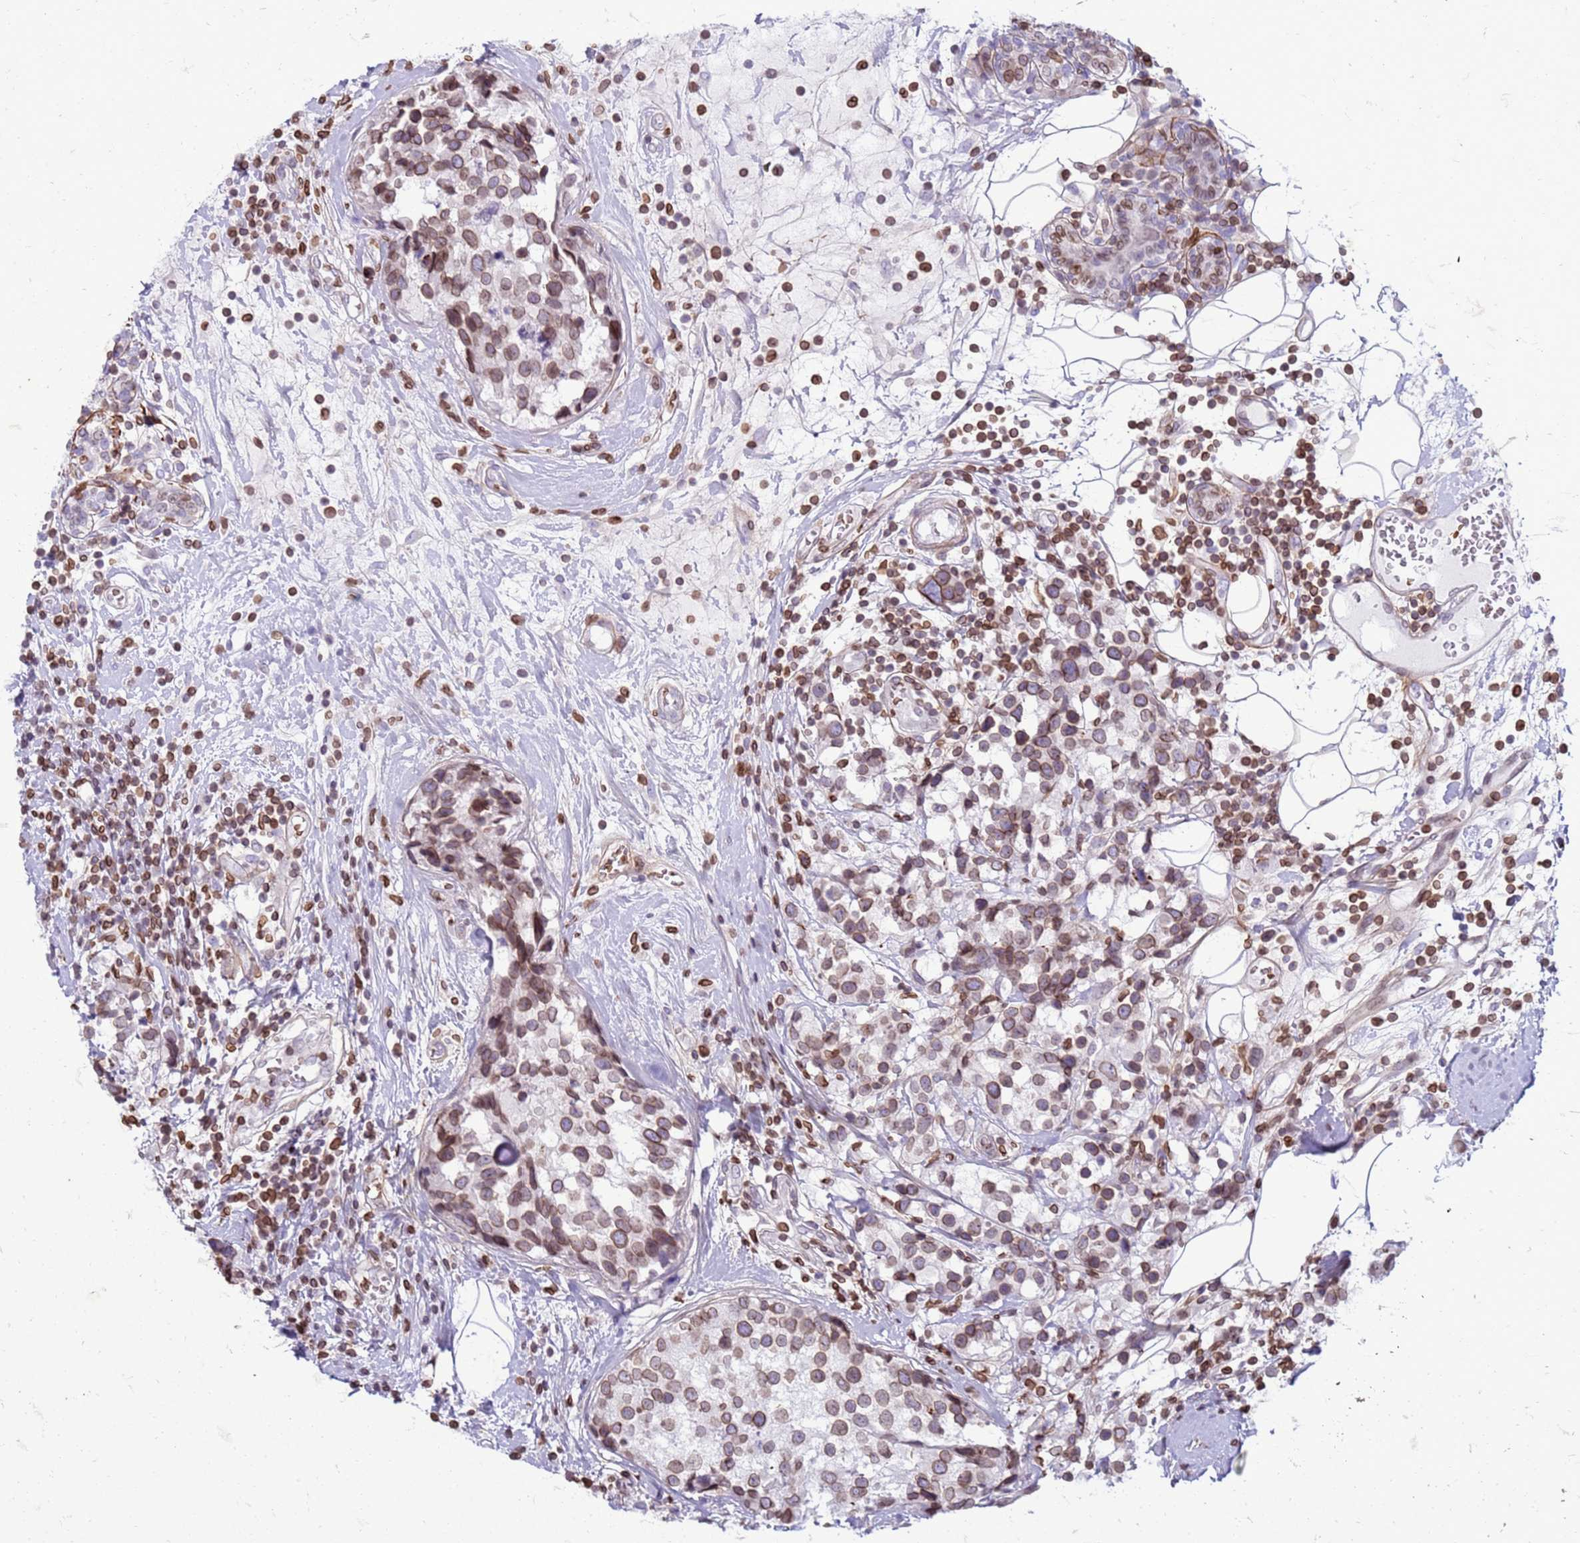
{"staining": {"intensity": "moderate", "quantity": ">75%", "location": "cytoplasmic/membranous,nuclear"}, "tissue": "breast cancer", "cell_type": "Tumor cells", "image_type": "cancer", "snomed": [{"axis": "morphology", "description": "Lobular carcinoma"}, {"axis": "topography", "description": "Breast"}], "caption": "Breast cancer tissue reveals moderate cytoplasmic/membranous and nuclear staining in approximately >75% of tumor cells", "gene": "METTL25B", "patient": {"sex": "female", "age": 59}}